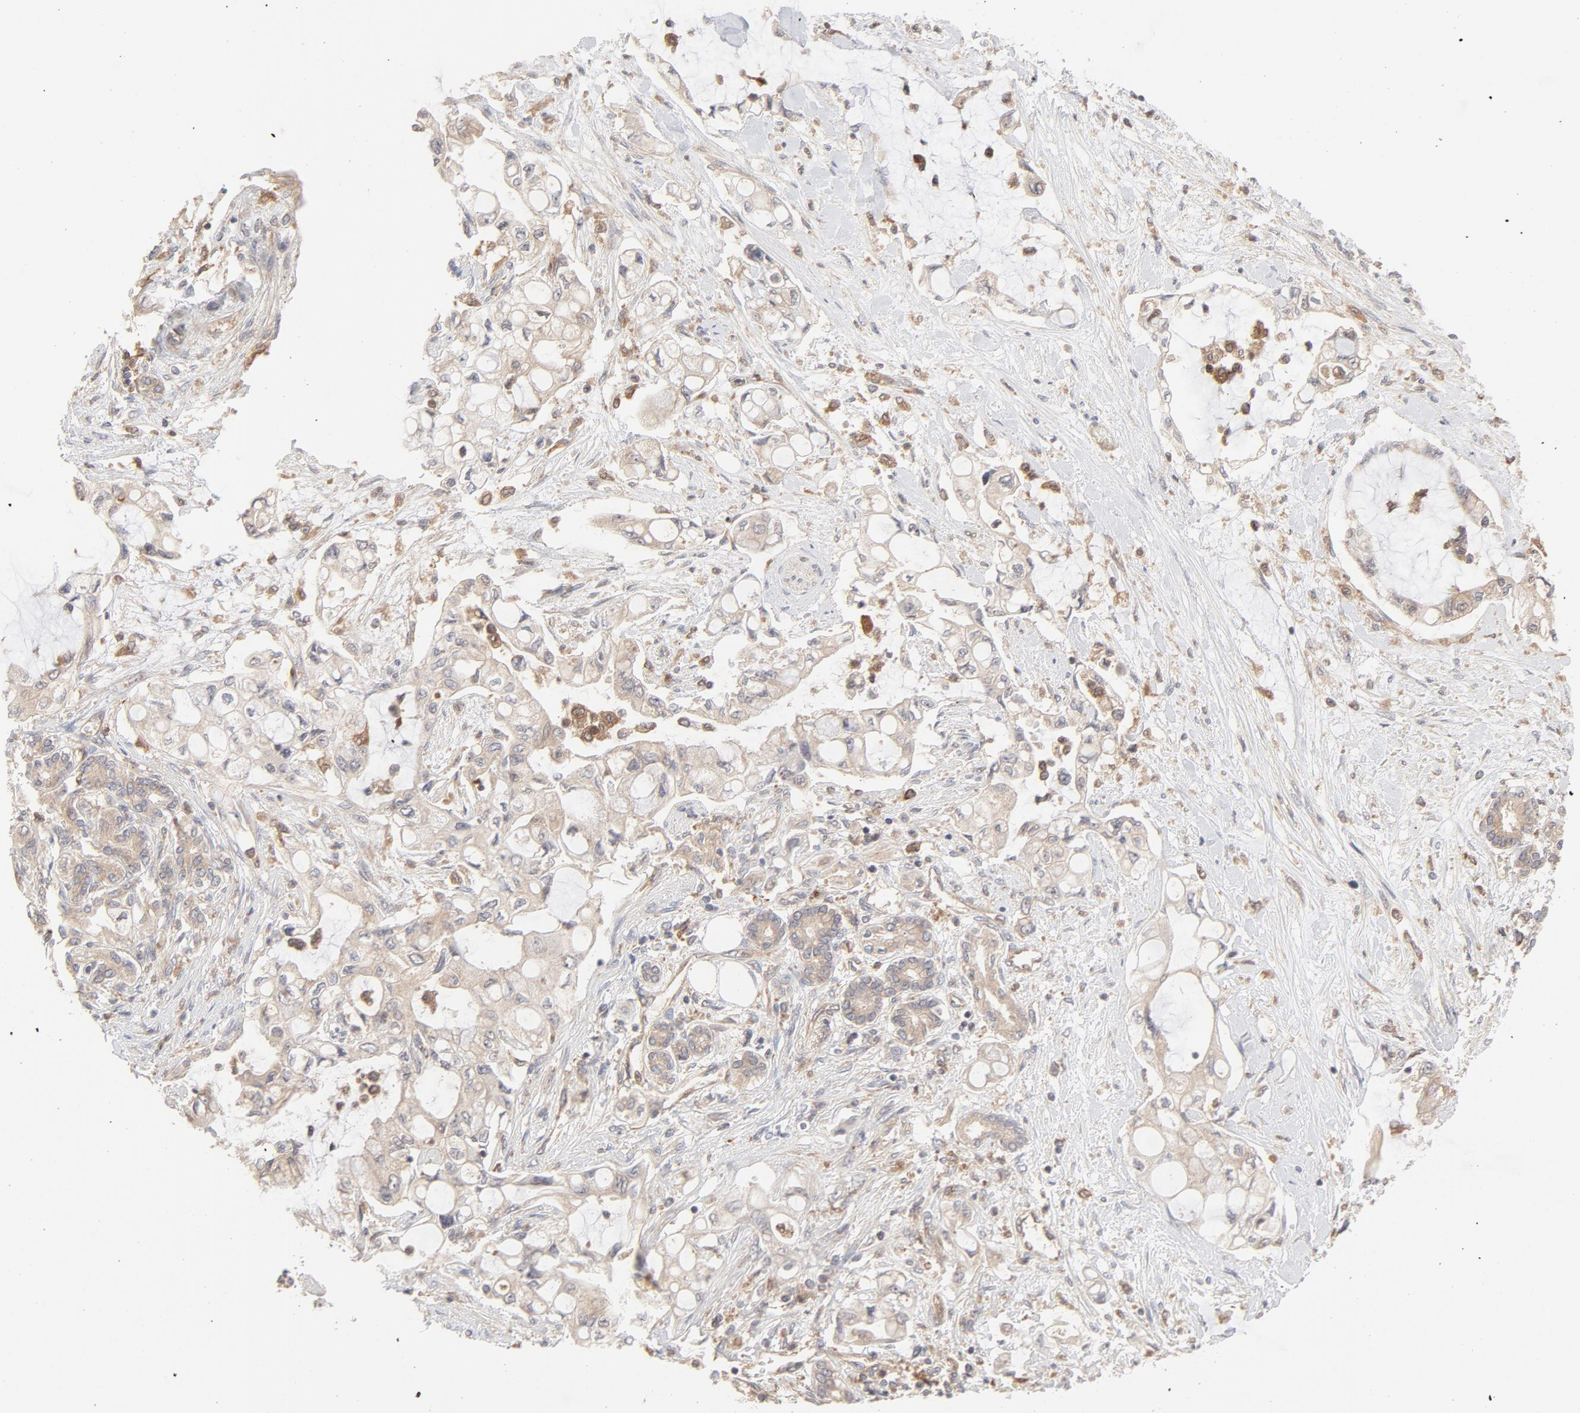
{"staining": {"intensity": "moderate", "quantity": ">75%", "location": "cytoplasmic/membranous"}, "tissue": "pancreatic cancer", "cell_type": "Tumor cells", "image_type": "cancer", "snomed": [{"axis": "morphology", "description": "Adenocarcinoma, NOS"}, {"axis": "topography", "description": "Pancreas"}], "caption": "Adenocarcinoma (pancreatic) tissue displays moderate cytoplasmic/membranous expression in about >75% of tumor cells", "gene": "RAB5C", "patient": {"sex": "female", "age": 70}}